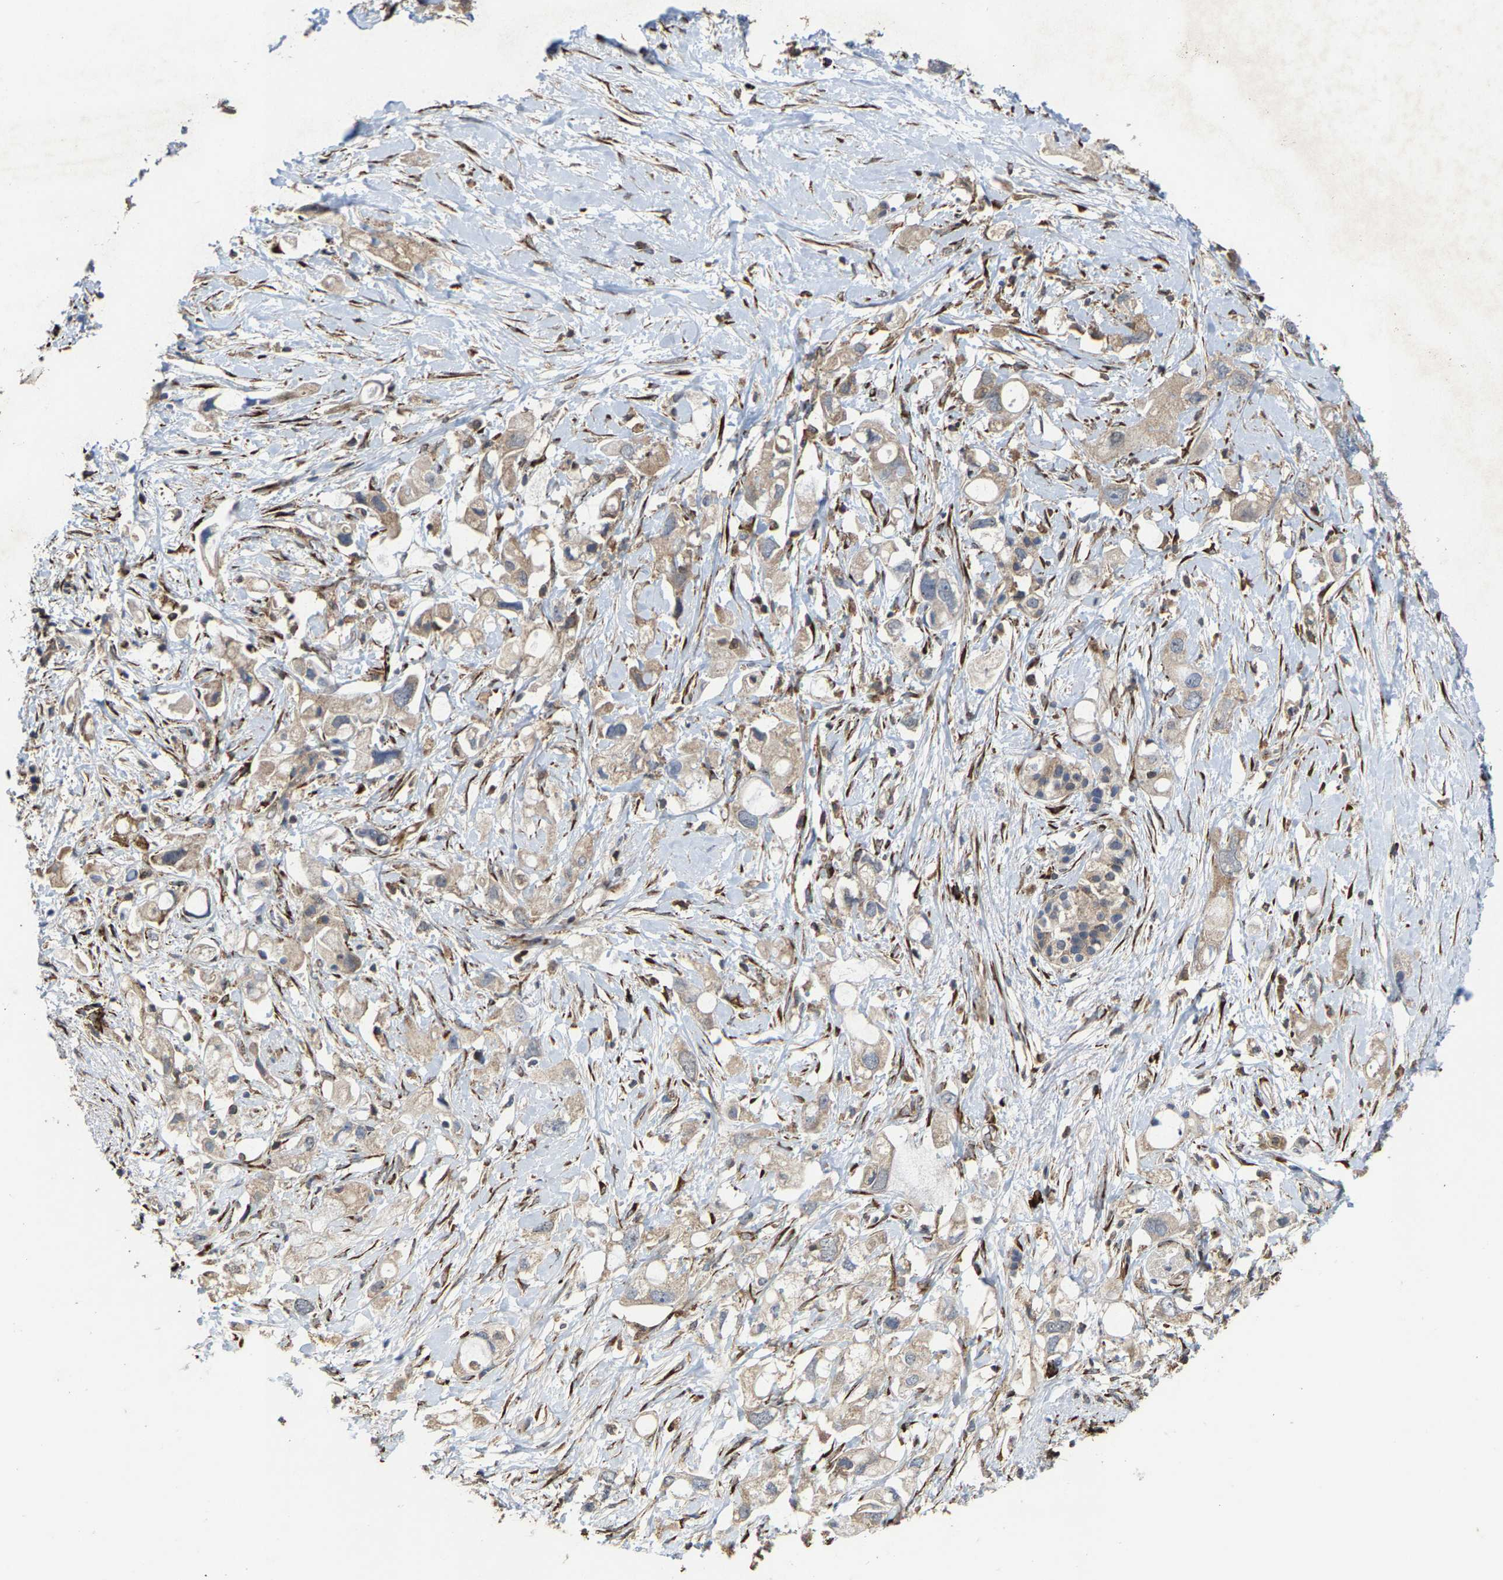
{"staining": {"intensity": "weak", "quantity": "25%-75%", "location": "cytoplasmic/membranous"}, "tissue": "pancreatic cancer", "cell_type": "Tumor cells", "image_type": "cancer", "snomed": [{"axis": "morphology", "description": "Adenocarcinoma, NOS"}, {"axis": "topography", "description": "Pancreas"}], "caption": "A high-resolution photomicrograph shows immunohistochemistry staining of adenocarcinoma (pancreatic), which demonstrates weak cytoplasmic/membranous staining in about 25%-75% of tumor cells.", "gene": "FGD3", "patient": {"sex": "female", "age": 56}}